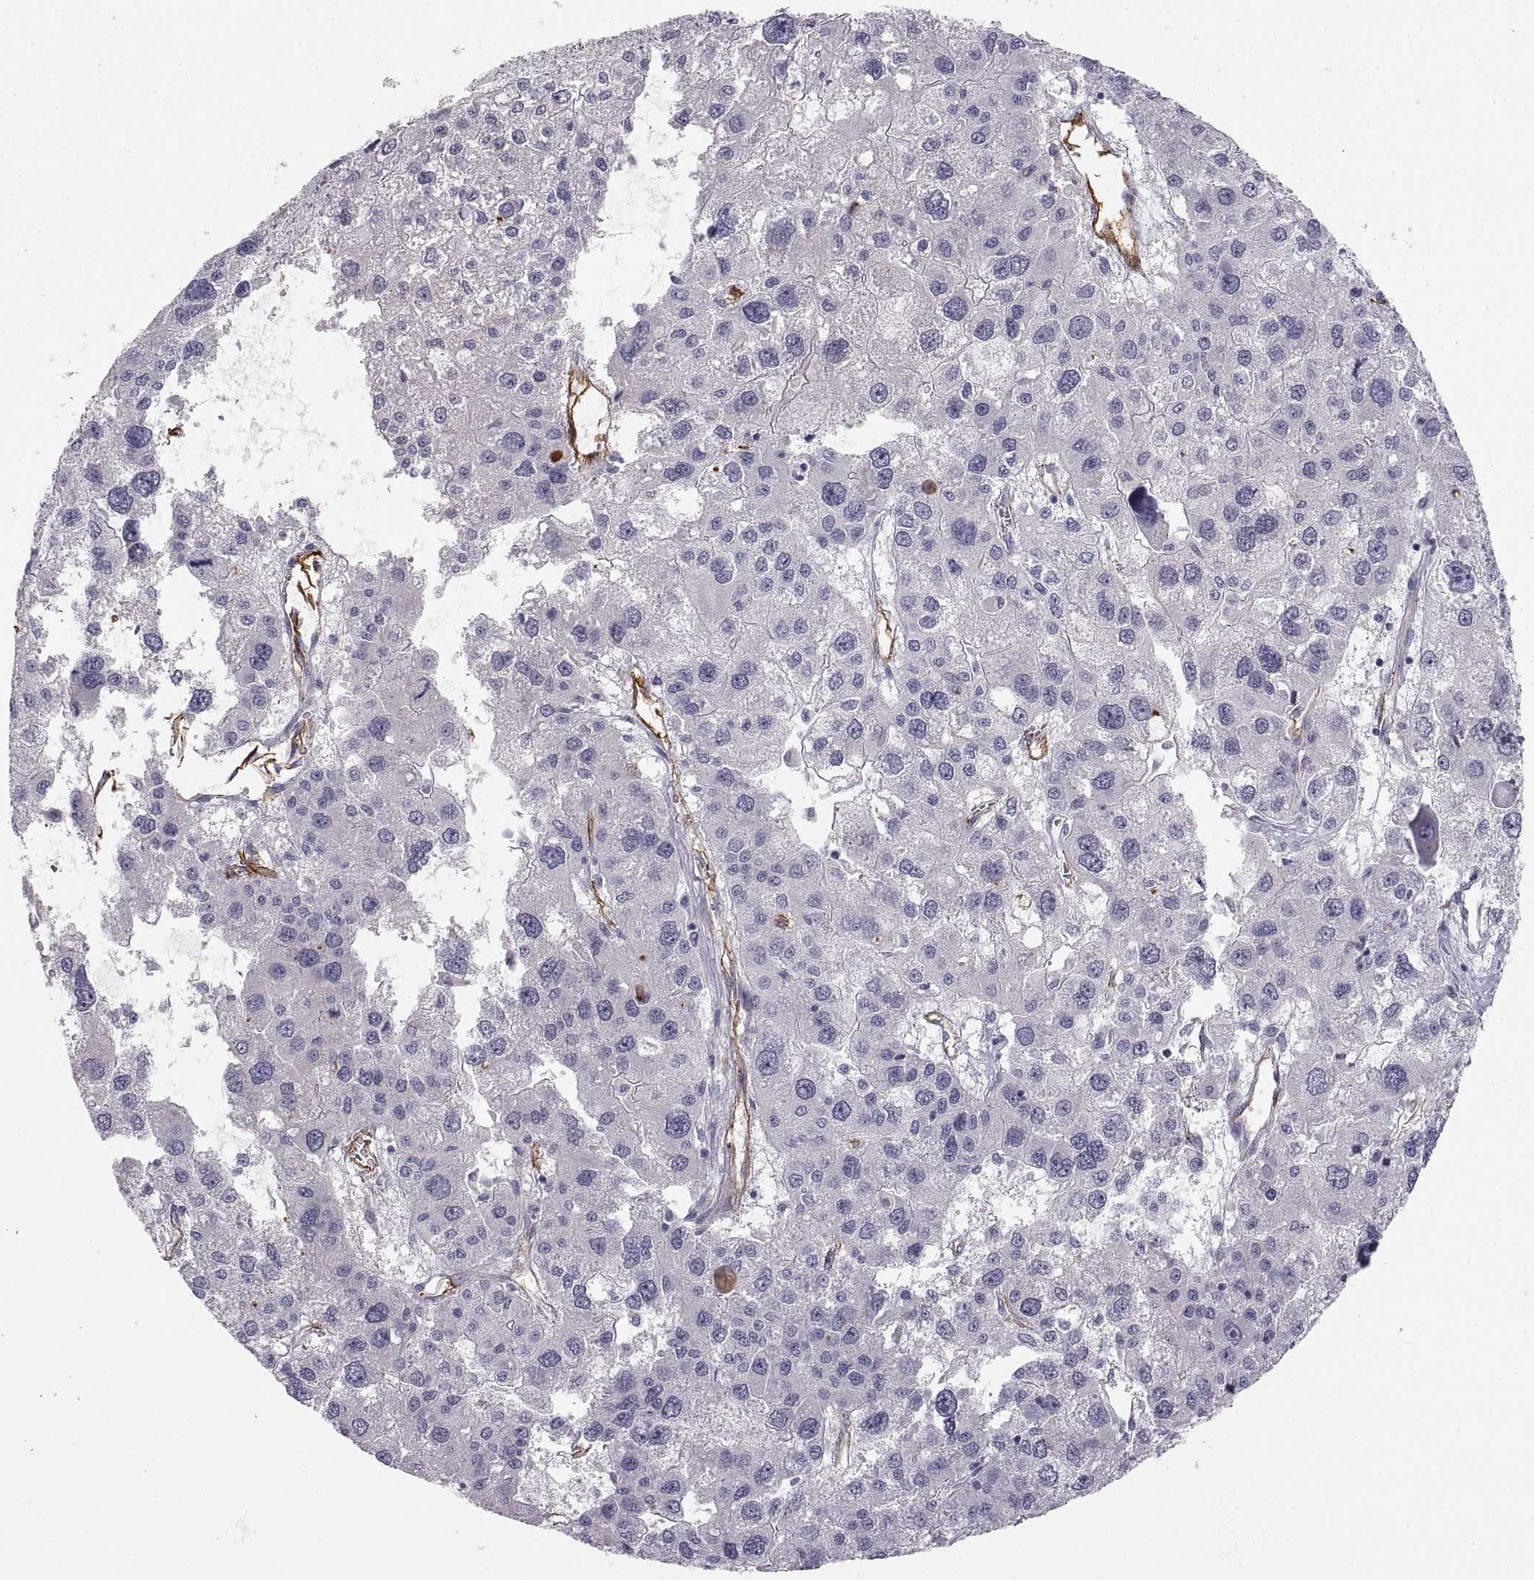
{"staining": {"intensity": "negative", "quantity": "none", "location": "none"}, "tissue": "liver cancer", "cell_type": "Tumor cells", "image_type": "cancer", "snomed": [{"axis": "morphology", "description": "Carcinoma, Hepatocellular, NOS"}, {"axis": "topography", "description": "Liver"}], "caption": "This is an immunohistochemistry micrograph of liver cancer. There is no positivity in tumor cells.", "gene": "ZNF185", "patient": {"sex": "male", "age": 73}}